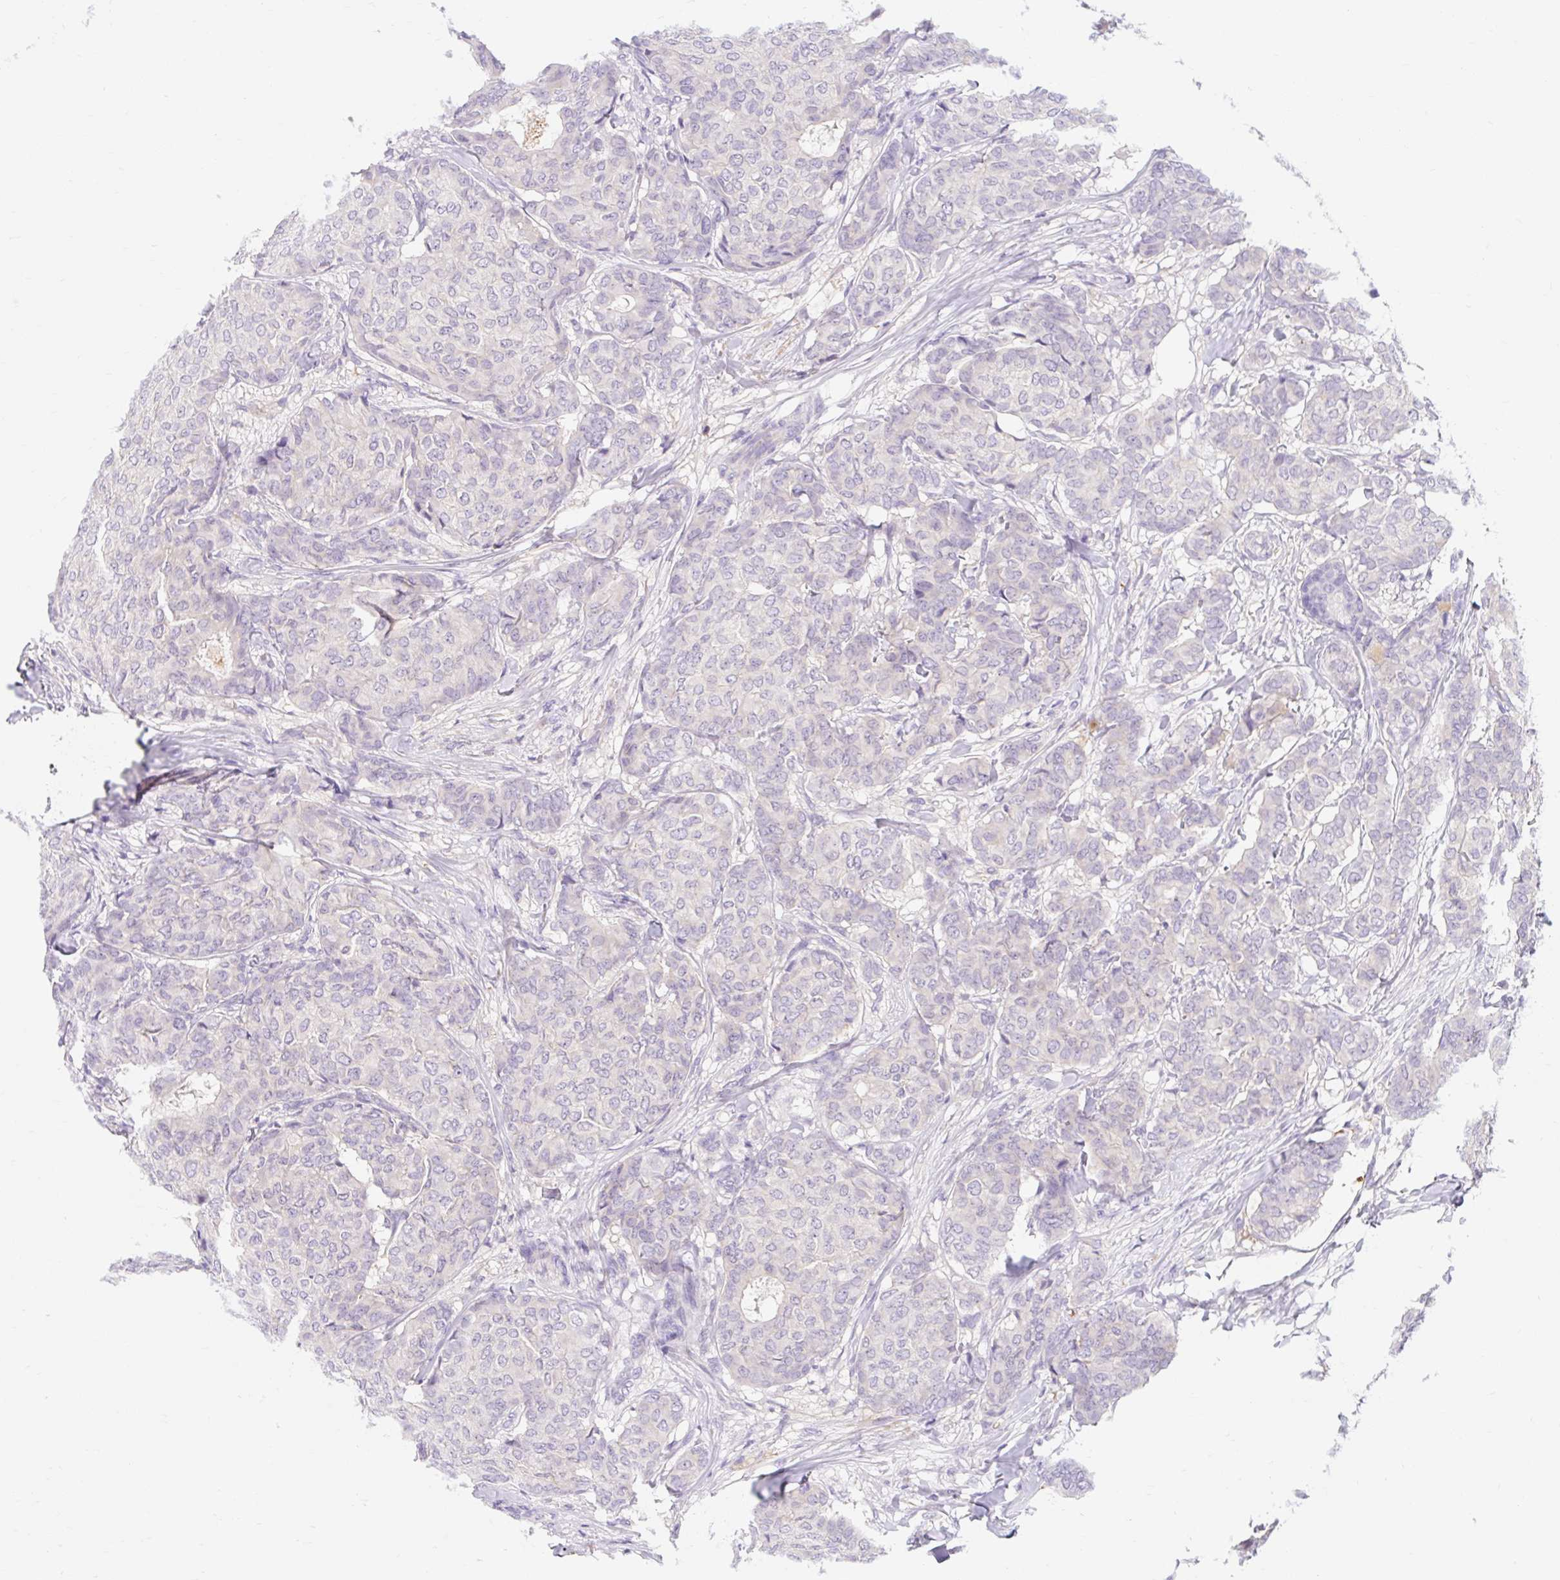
{"staining": {"intensity": "negative", "quantity": "none", "location": "none"}, "tissue": "breast cancer", "cell_type": "Tumor cells", "image_type": "cancer", "snomed": [{"axis": "morphology", "description": "Duct carcinoma"}, {"axis": "topography", "description": "Breast"}], "caption": "Tumor cells are negative for brown protein staining in breast infiltrating ductal carcinoma.", "gene": "SLC28A1", "patient": {"sex": "female", "age": 75}}